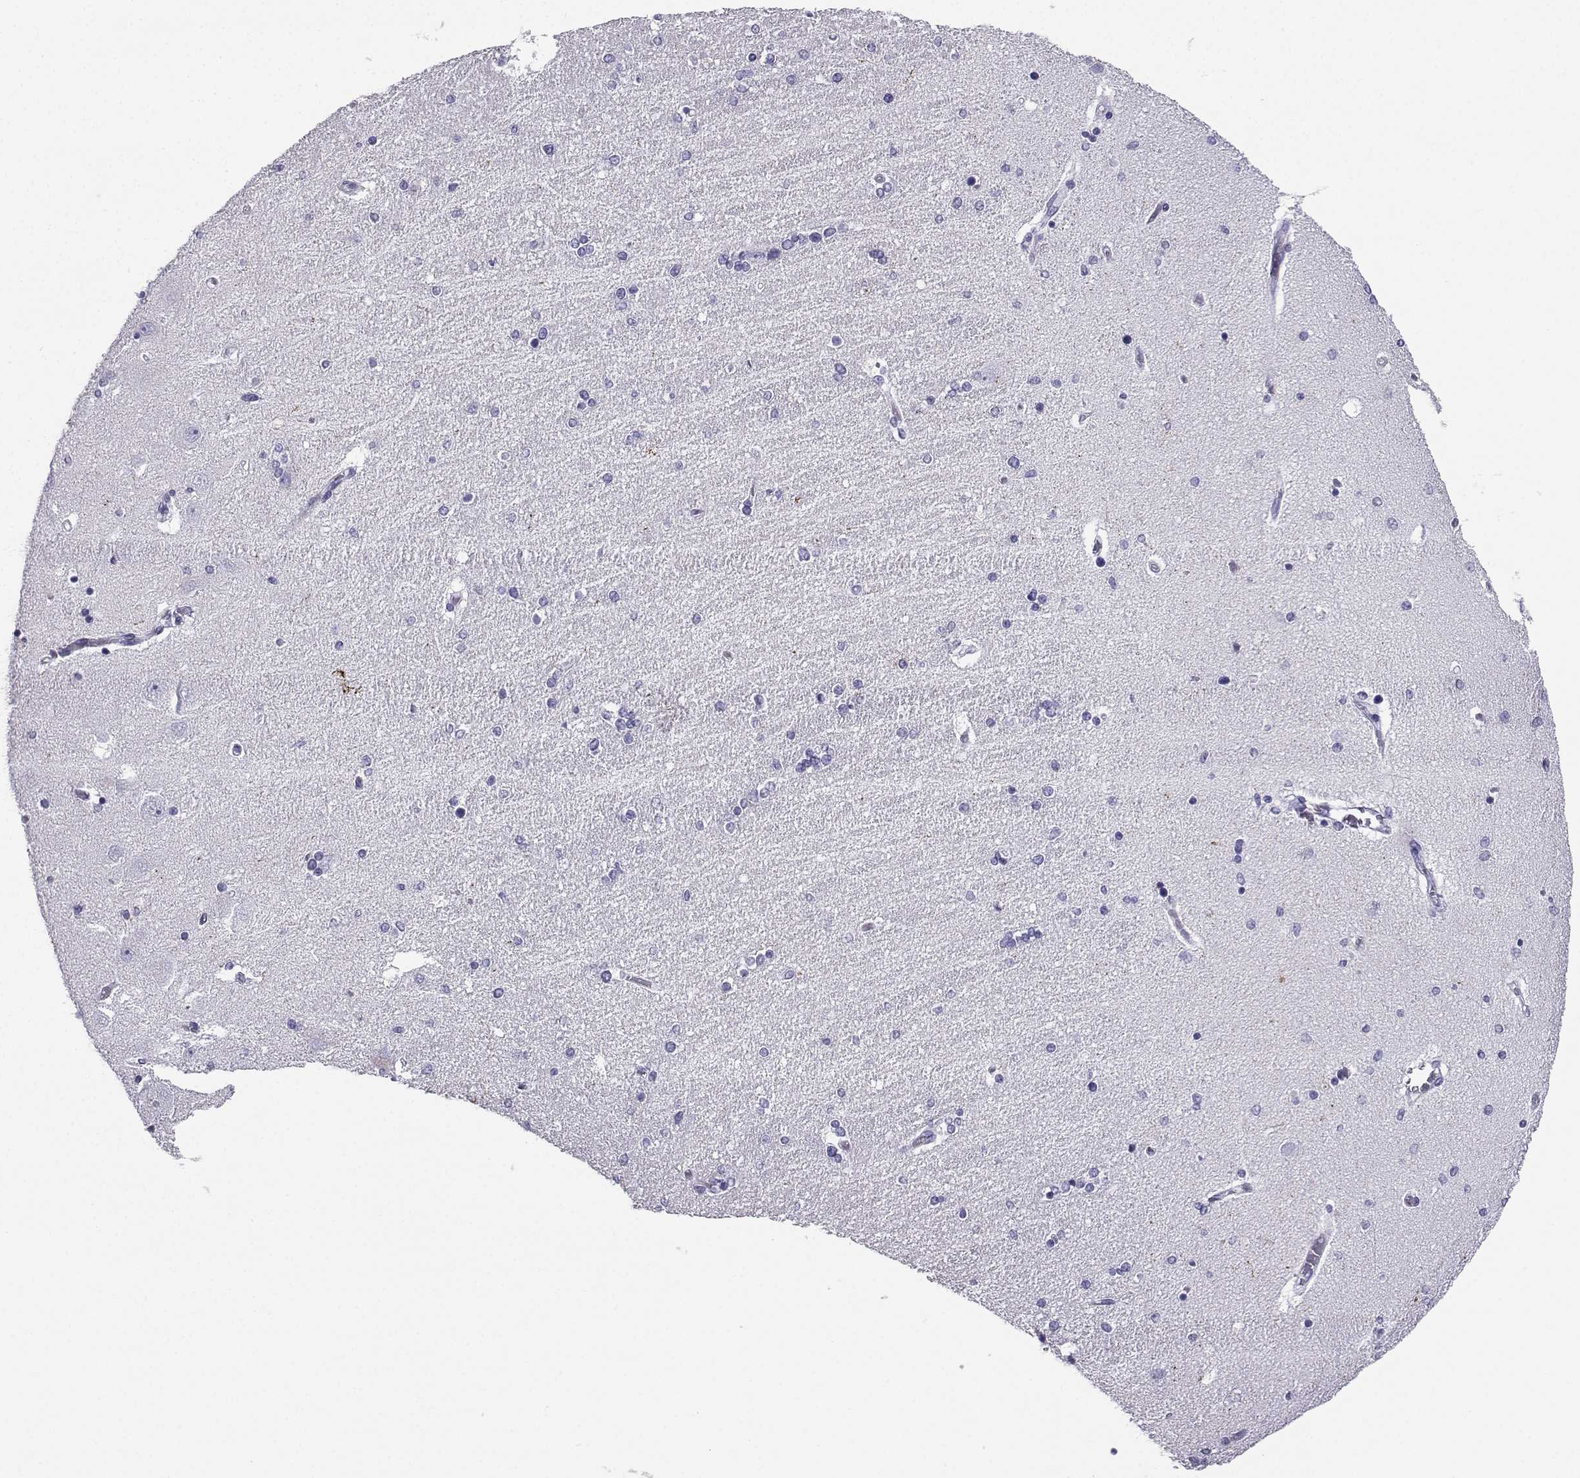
{"staining": {"intensity": "negative", "quantity": "none", "location": "none"}, "tissue": "hippocampus", "cell_type": "Glial cells", "image_type": "normal", "snomed": [{"axis": "morphology", "description": "Normal tissue, NOS"}, {"axis": "topography", "description": "Hippocampus"}], "caption": "Immunohistochemical staining of unremarkable hippocampus exhibits no significant expression in glial cells.", "gene": "SLC18A2", "patient": {"sex": "female", "age": 54}}